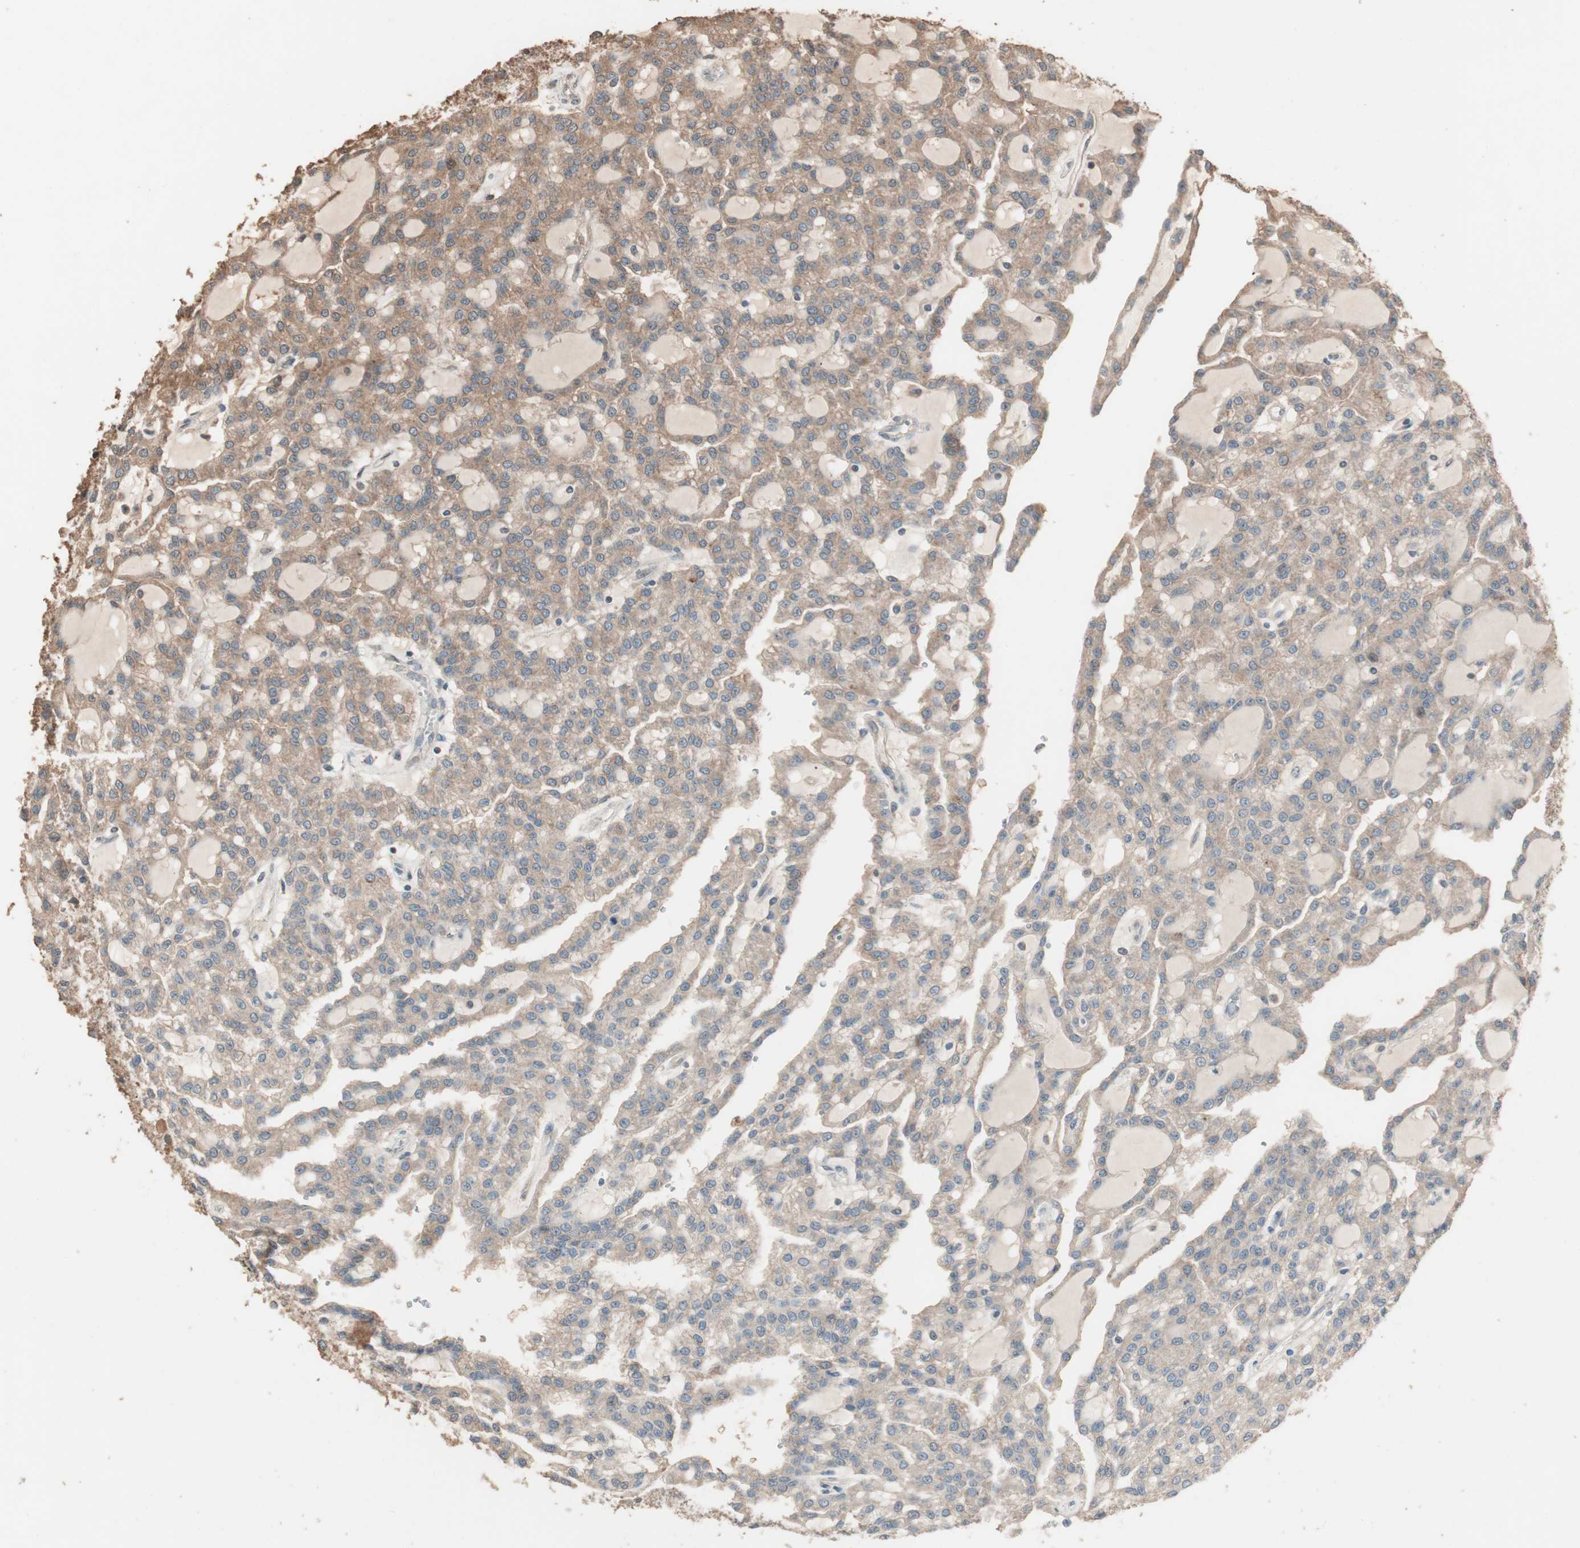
{"staining": {"intensity": "moderate", "quantity": ">75%", "location": "cytoplasmic/membranous"}, "tissue": "renal cancer", "cell_type": "Tumor cells", "image_type": "cancer", "snomed": [{"axis": "morphology", "description": "Adenocarcinoma, NOS"}, {"axis": "topography", "description": "Kidney"}], "caption": "The histopathology image displays immunohistochemical staining of adenocarcinoma (renal). There is moderate cytoplasmic/membranous staining is appreciated in approximately >75% of tumor cells.", "gene": "USP20", "patient": {"sex": "male", "age": 63}}